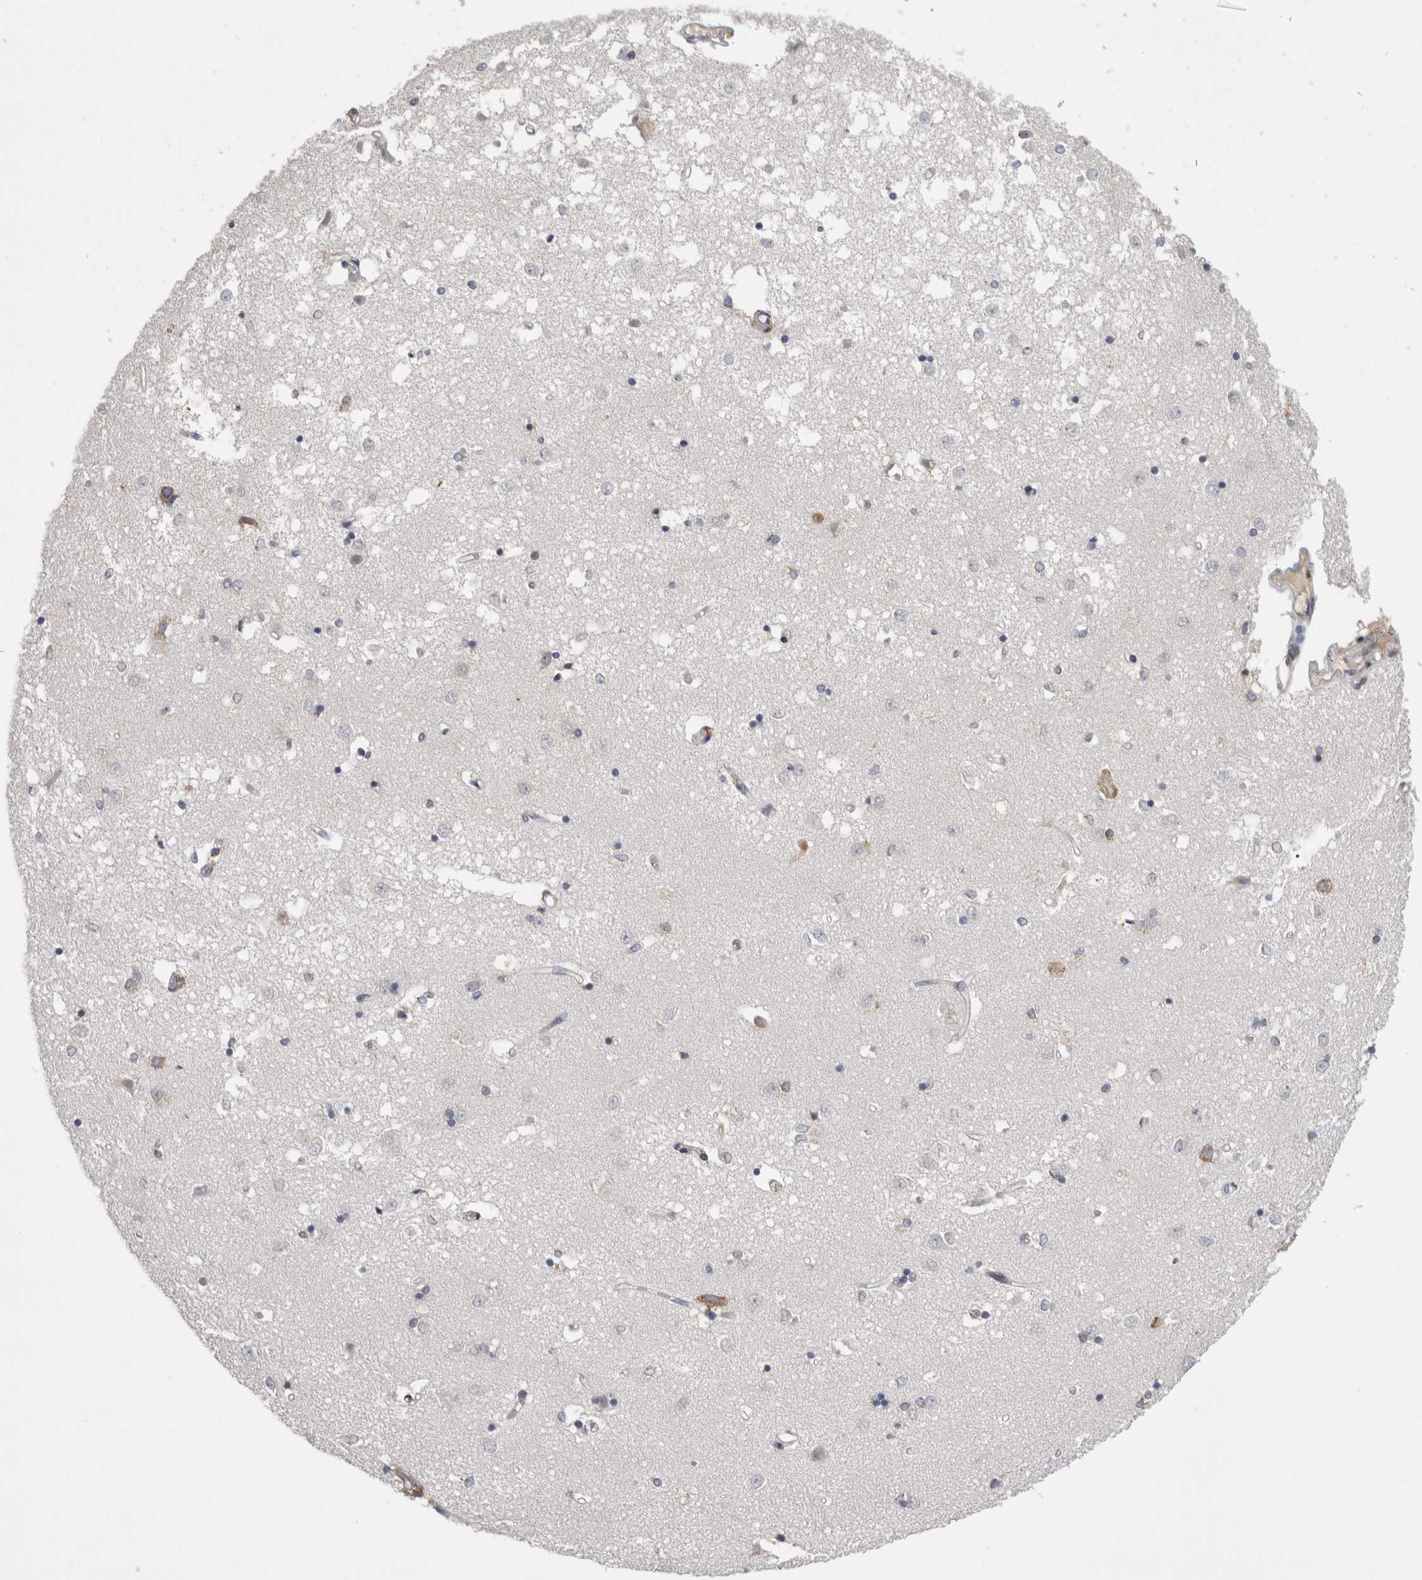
{"staining": {"intensity": "weak", "quantity": "<25%", "location": "cytoplasmic/membranous"}, "tissue": "caudate", "cell_type": "Glial cells", "image_type": "normal", "snomed": [{"axis": "morphology", "description": "Normal tissue, NOS"}, {"axis": "topography", "description": "Lateral ventricle wall"}], "caption": "This is an immunohistochemistry (IHC) photomicrograph of unremarkable caudate. There is no expression in glial cells.", "gene": "ZNF341", "patient": {"sex": "male", "age": 45}}